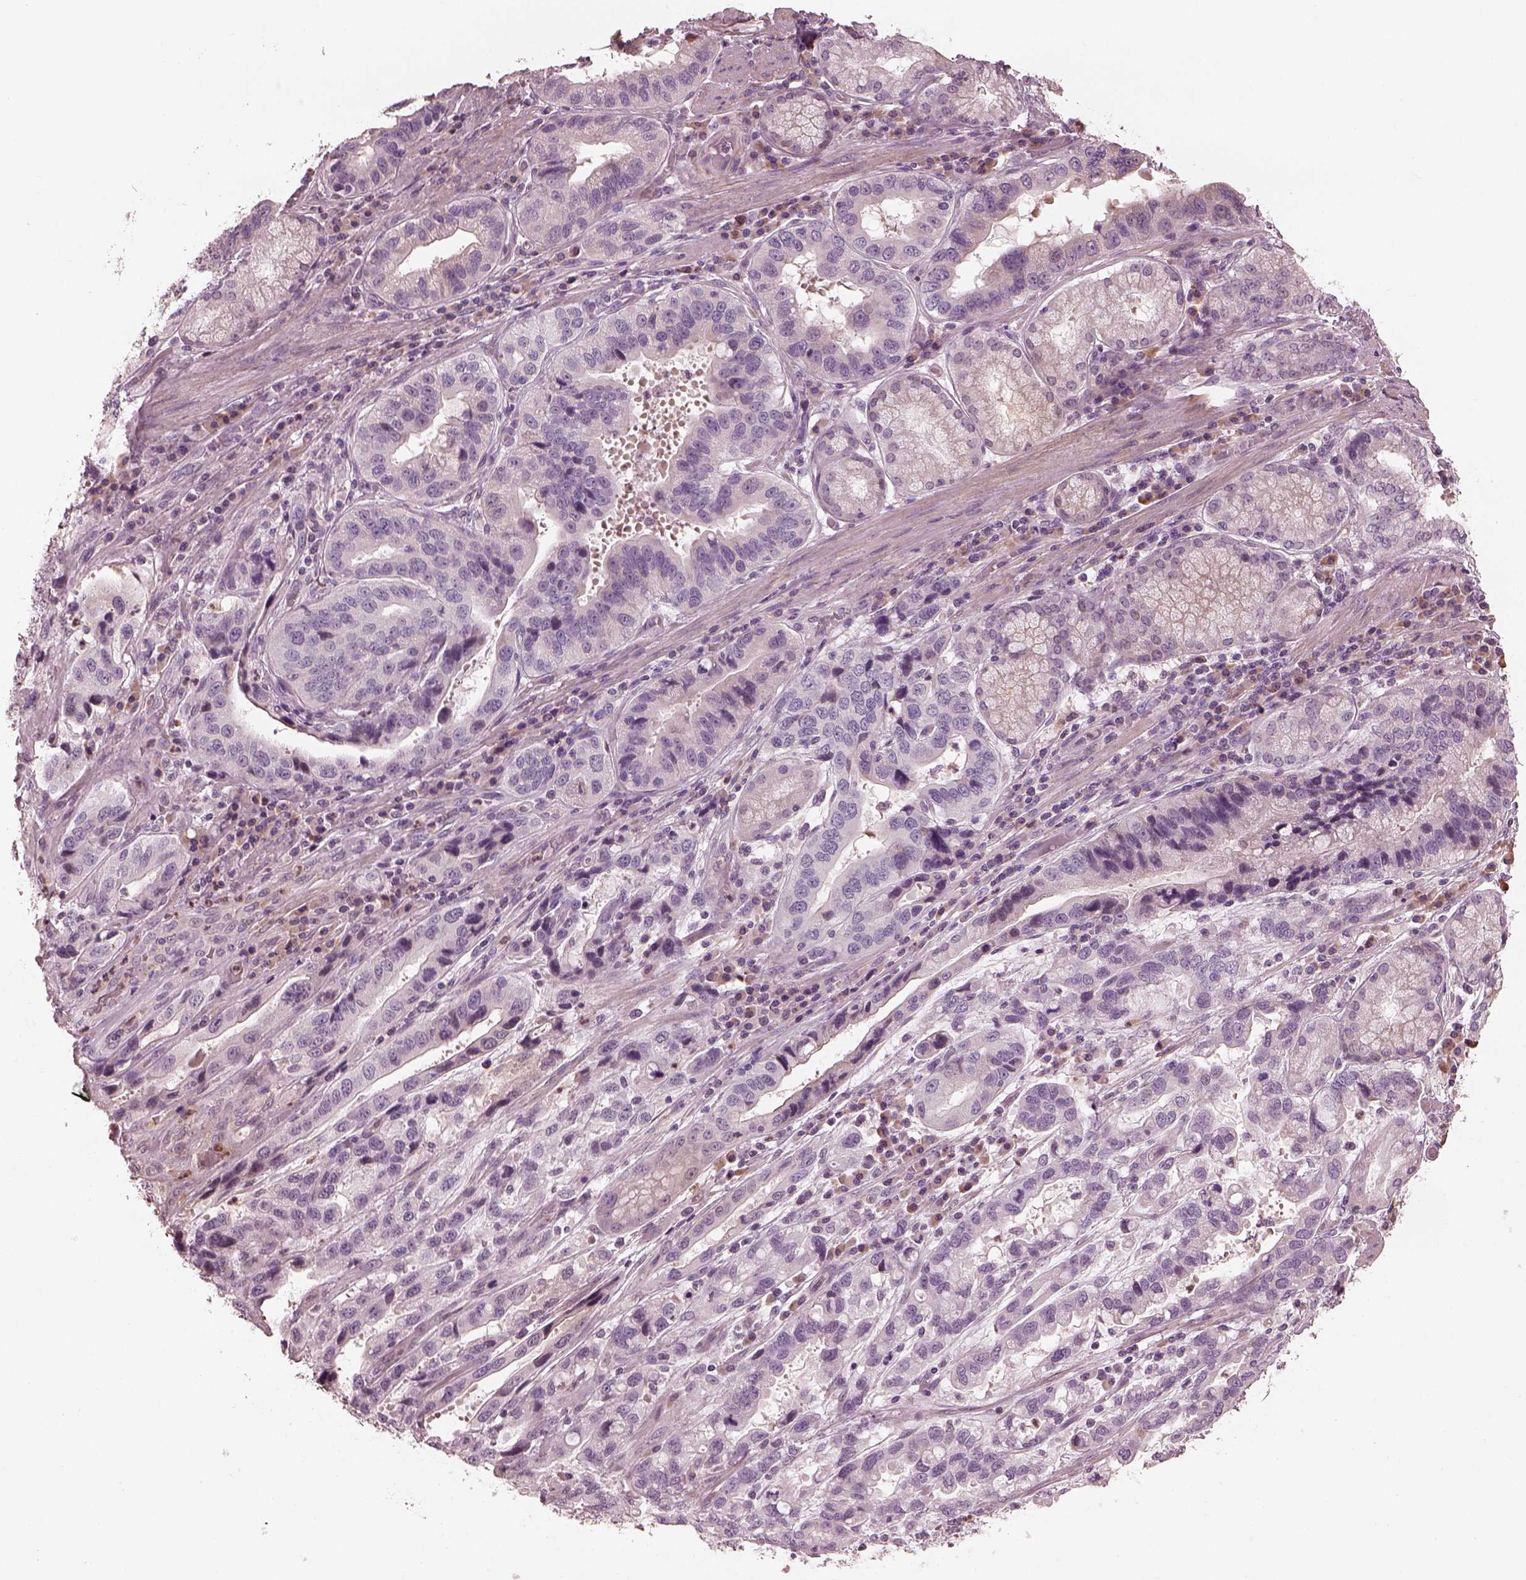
{"staining": {"intensity": "negative", "quantity": "none", "location": "none"}, "tissue": "stomach cancer", "cell_type": "Tumor cells", "image_type": "cancer", "snomed": [{"axis": "morphology", "description": "Adenocarcinoma, NOS"}, {"axis": "topography", "description": "Stomach, lower"}], "caption": "Protein analysis of stomach cancer (adenocarcinoma) exhibits no significant staining in tumor cells.", "gene": "OPTC", "patient": {"sex": "female", "age": 76}}